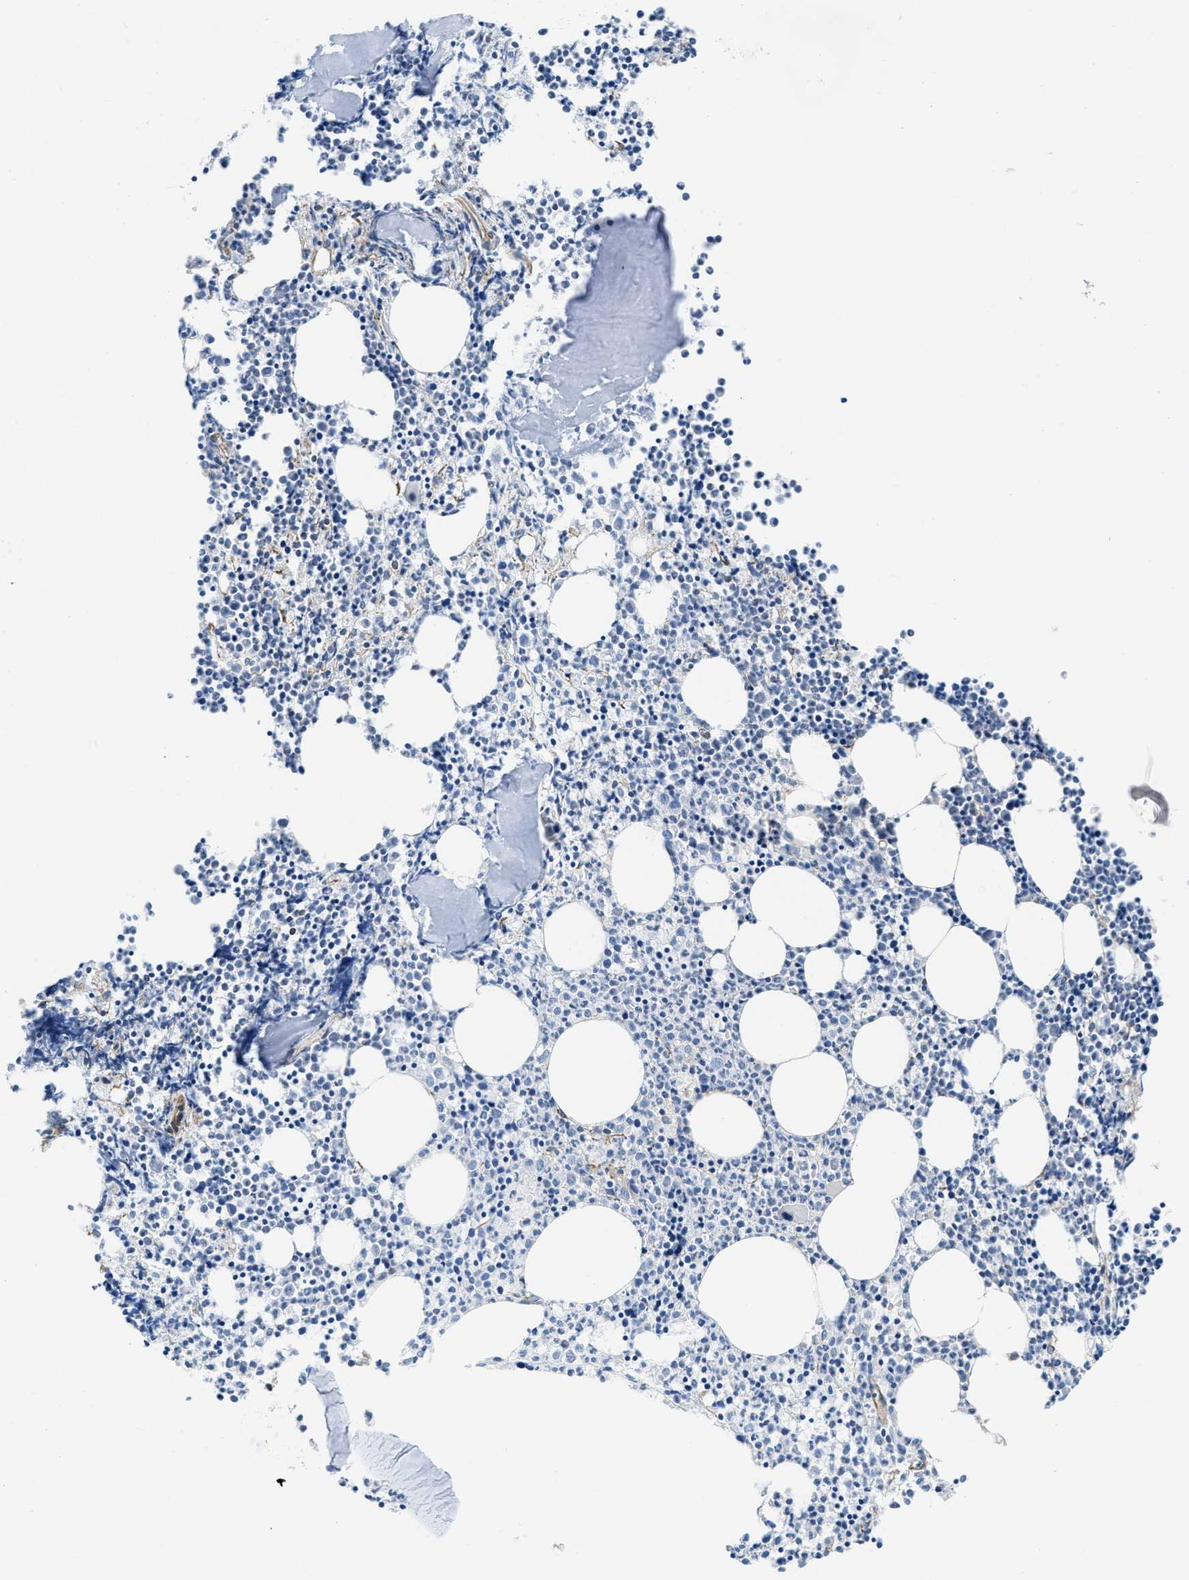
{"staining": {"intensity": "negative", "quantity": "none", "location": "none"}, "tissue": "bone marrow", "cell_type": "Hematopoietic cells", "image_type": "normal", "snomed": [{"axis": "morphology", "description": "Normal tissue, NOS"}, {"axis": "morphology", "description": "Inflammation, NOS"}, {"axis": "topography", "description": "Bone marrow"}], "caption": "DAB immunohistochemical staining of benign bone marrow demonstrates no significant positivity in hematopoietic cells. (Immunohistochemistry (ihc), brightfield microscopy, high magnification).", "gene": "SLC12A1", "patient": {"sex": "female", "age": 53}}